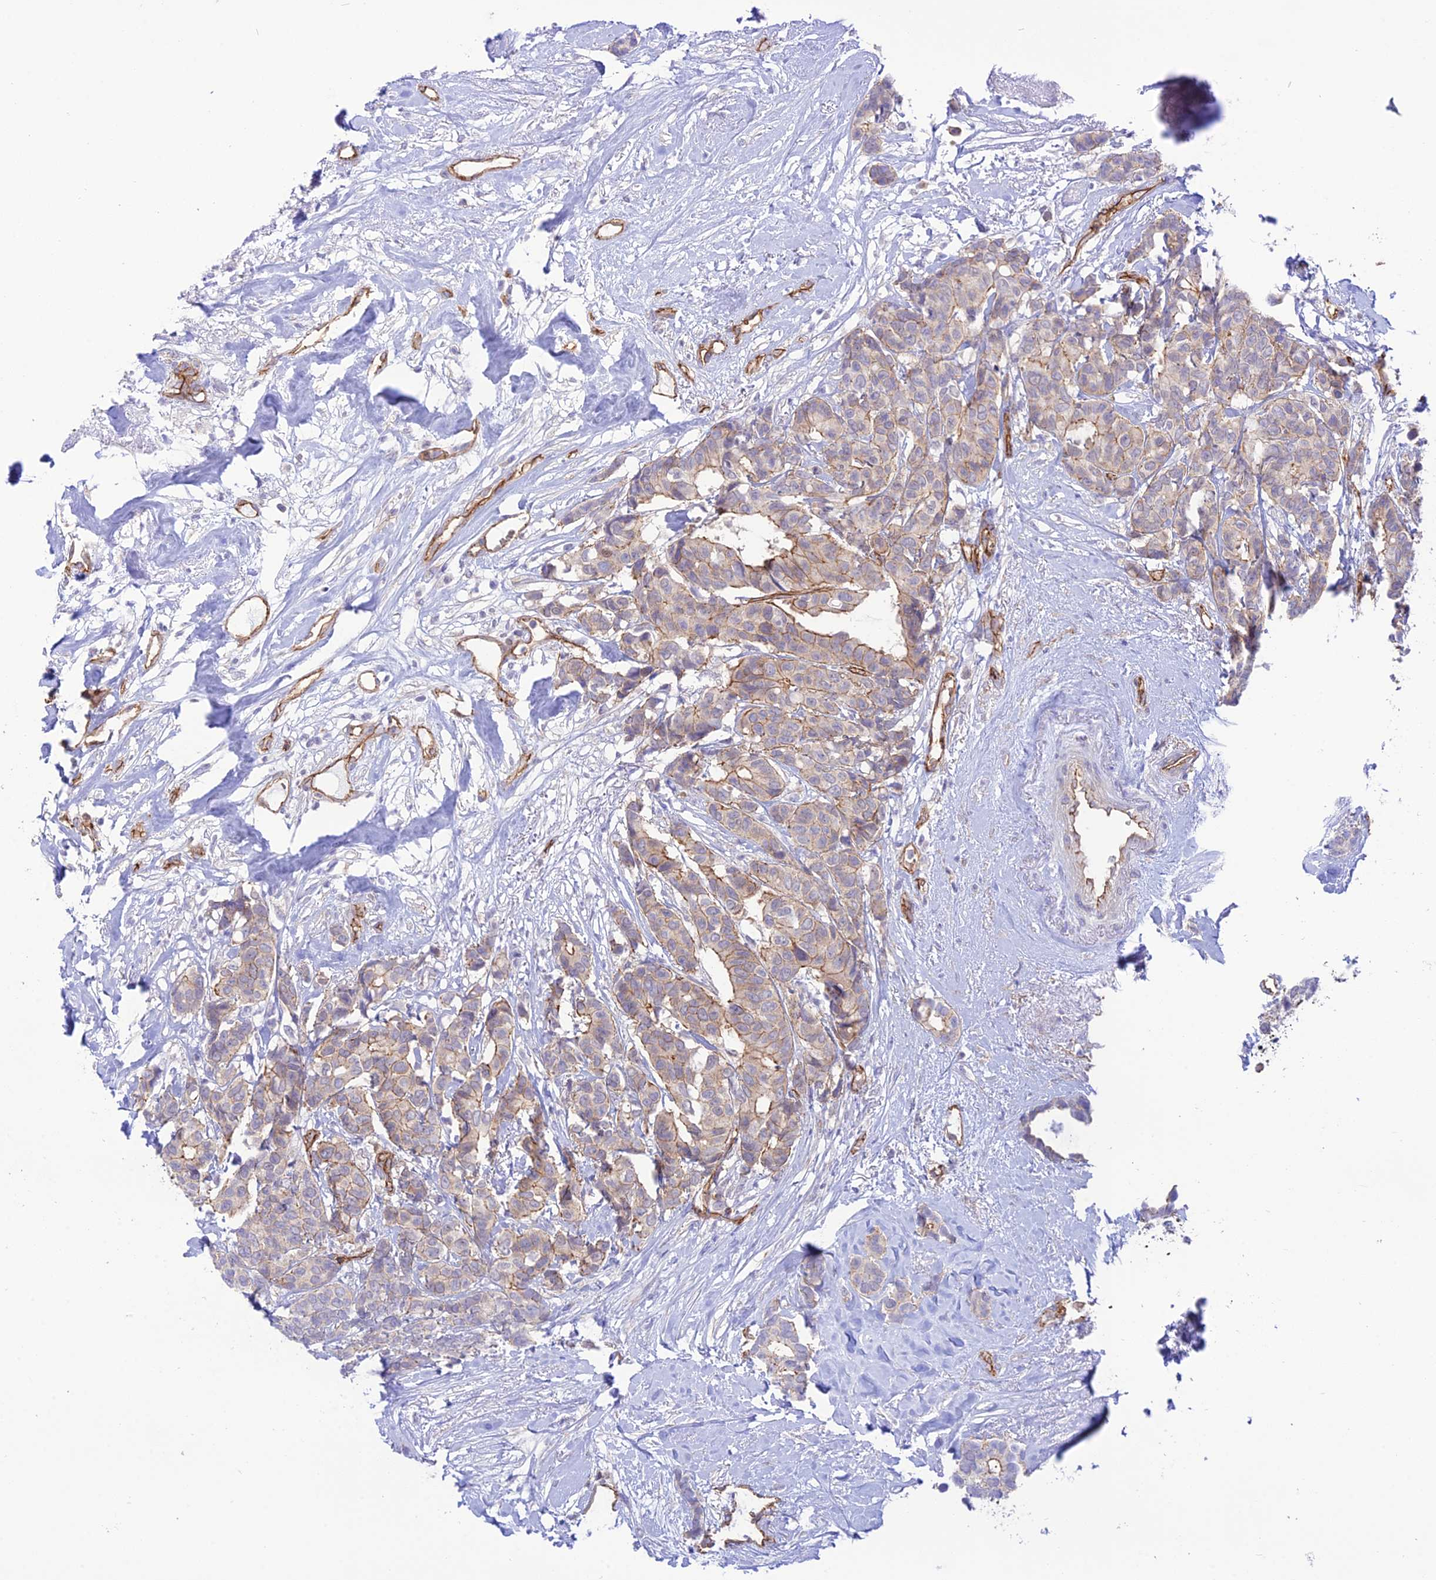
{"staining": {"intensity": "moderate", "quantity": "<25%", "location": "cytoplasmic/membranous"}, "tissue": "breast cancer", "cell_type": "Tumor cells", "image_type": "cancer", "snomed": [{"axis": "morphology", "description": "Duct carcinoma"}, {"axis": "topography", "description": "Breast"}], "caption": "Immunohistochemistry of breast cancer (invasive ductal carcinoma) demonstrates low levels of moderate cytoplasmic/membranous staining in approximately <25% of tumor cells.", "gene": "YPEL5", "patient": {"sex": "female", "age": 87}}